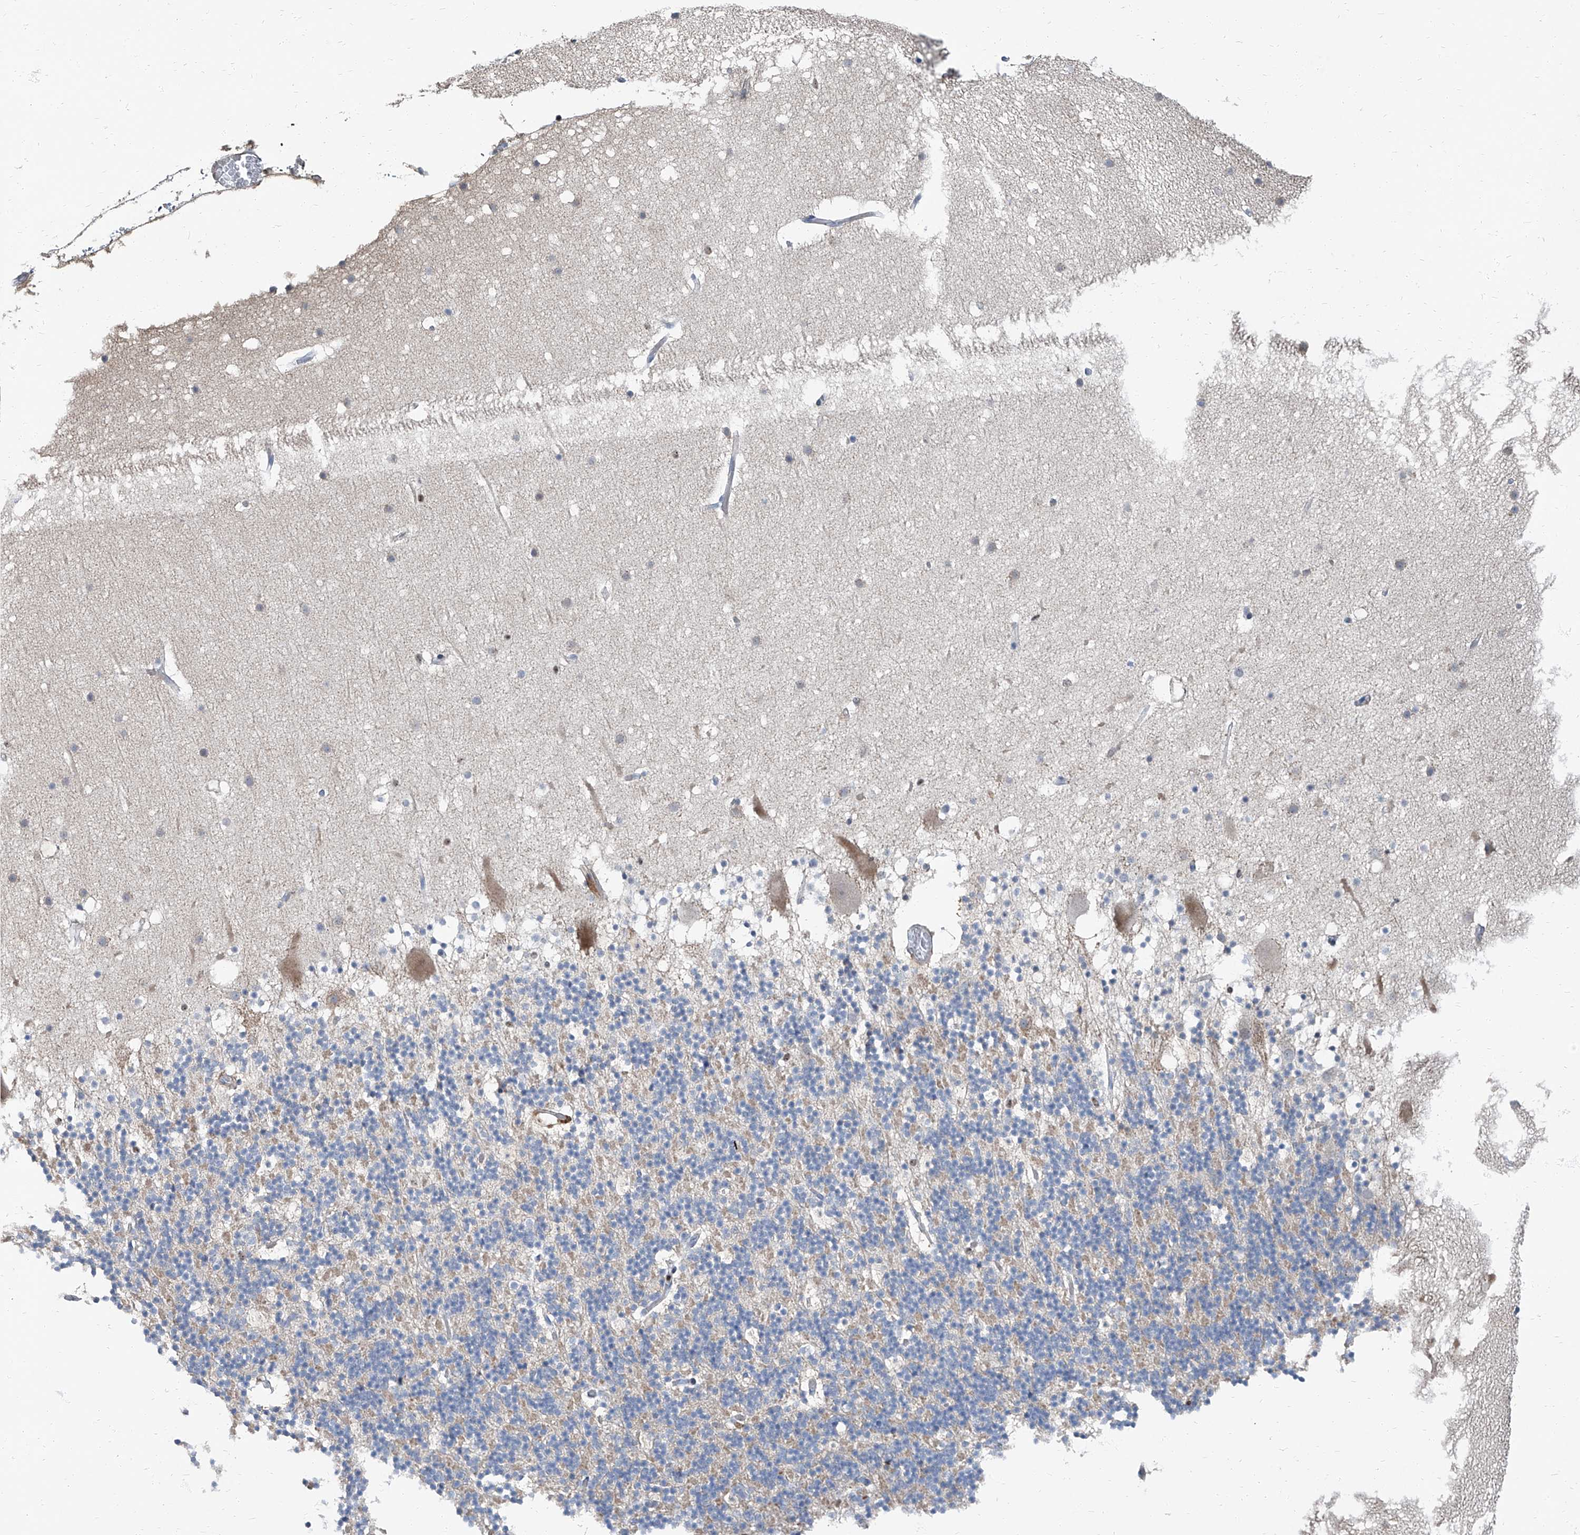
{"staining": {"intensity": "negative", "quantity": "none", "location": "none"}, "tissue": "cerebellum", "cell_type": "Cells in granular layer", "image_type": "normal", "snomed": [{"axis": "morphology", "description": "Normal tissue, NOS"}, {"axis": "topography", "description": "Cerebellum"}], "caption": "Immunohistochemistry histopathology image of normal cerebellum stained for a protein (brown), which reveals no expression in cells in granular layer.", "gene": "HOXA3", "patient": {"sex": "male", "age": 57}}